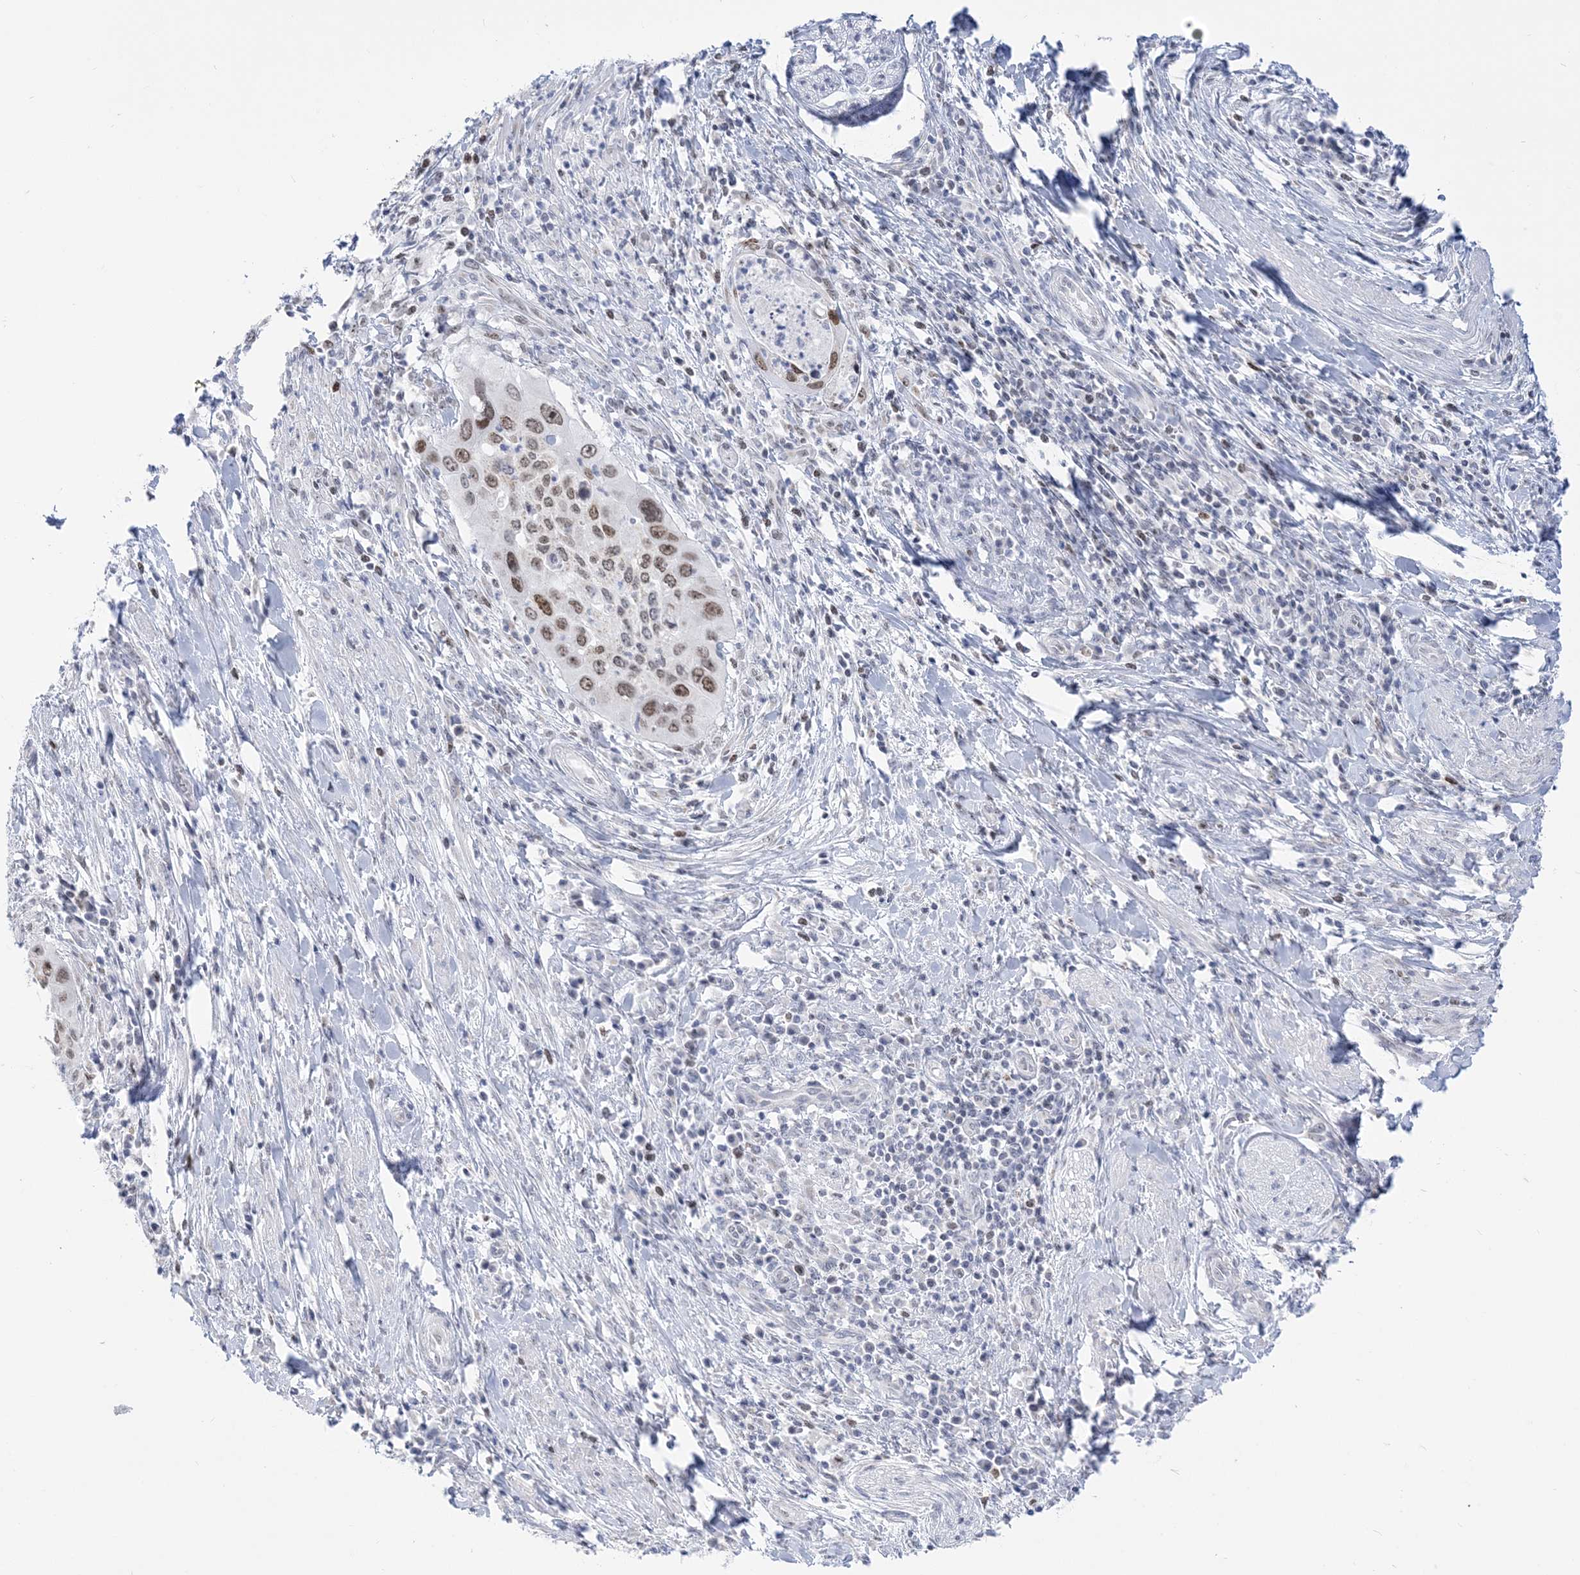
{"staining": {"intensity": "moderate", "quantity": ">75%", "location": "nuclear"}, "tissue": "cervical cancer", "cell_type": "Tumor cells", "image_type": "cancer", "snomed": [{"axis": "morphology", "description": "Squamous cell carcinoma, NOS"}, {"axis": "topography", "description": "Cervix"}], "caption": "Cervical squamous cell carcinoma was stained to show a protein in brown. There is medium levels of moderate nuclear staining in approximately >75% of tumor cells.", "gene": "DDX21", "patient": {"sex": "female", "age": 38}}